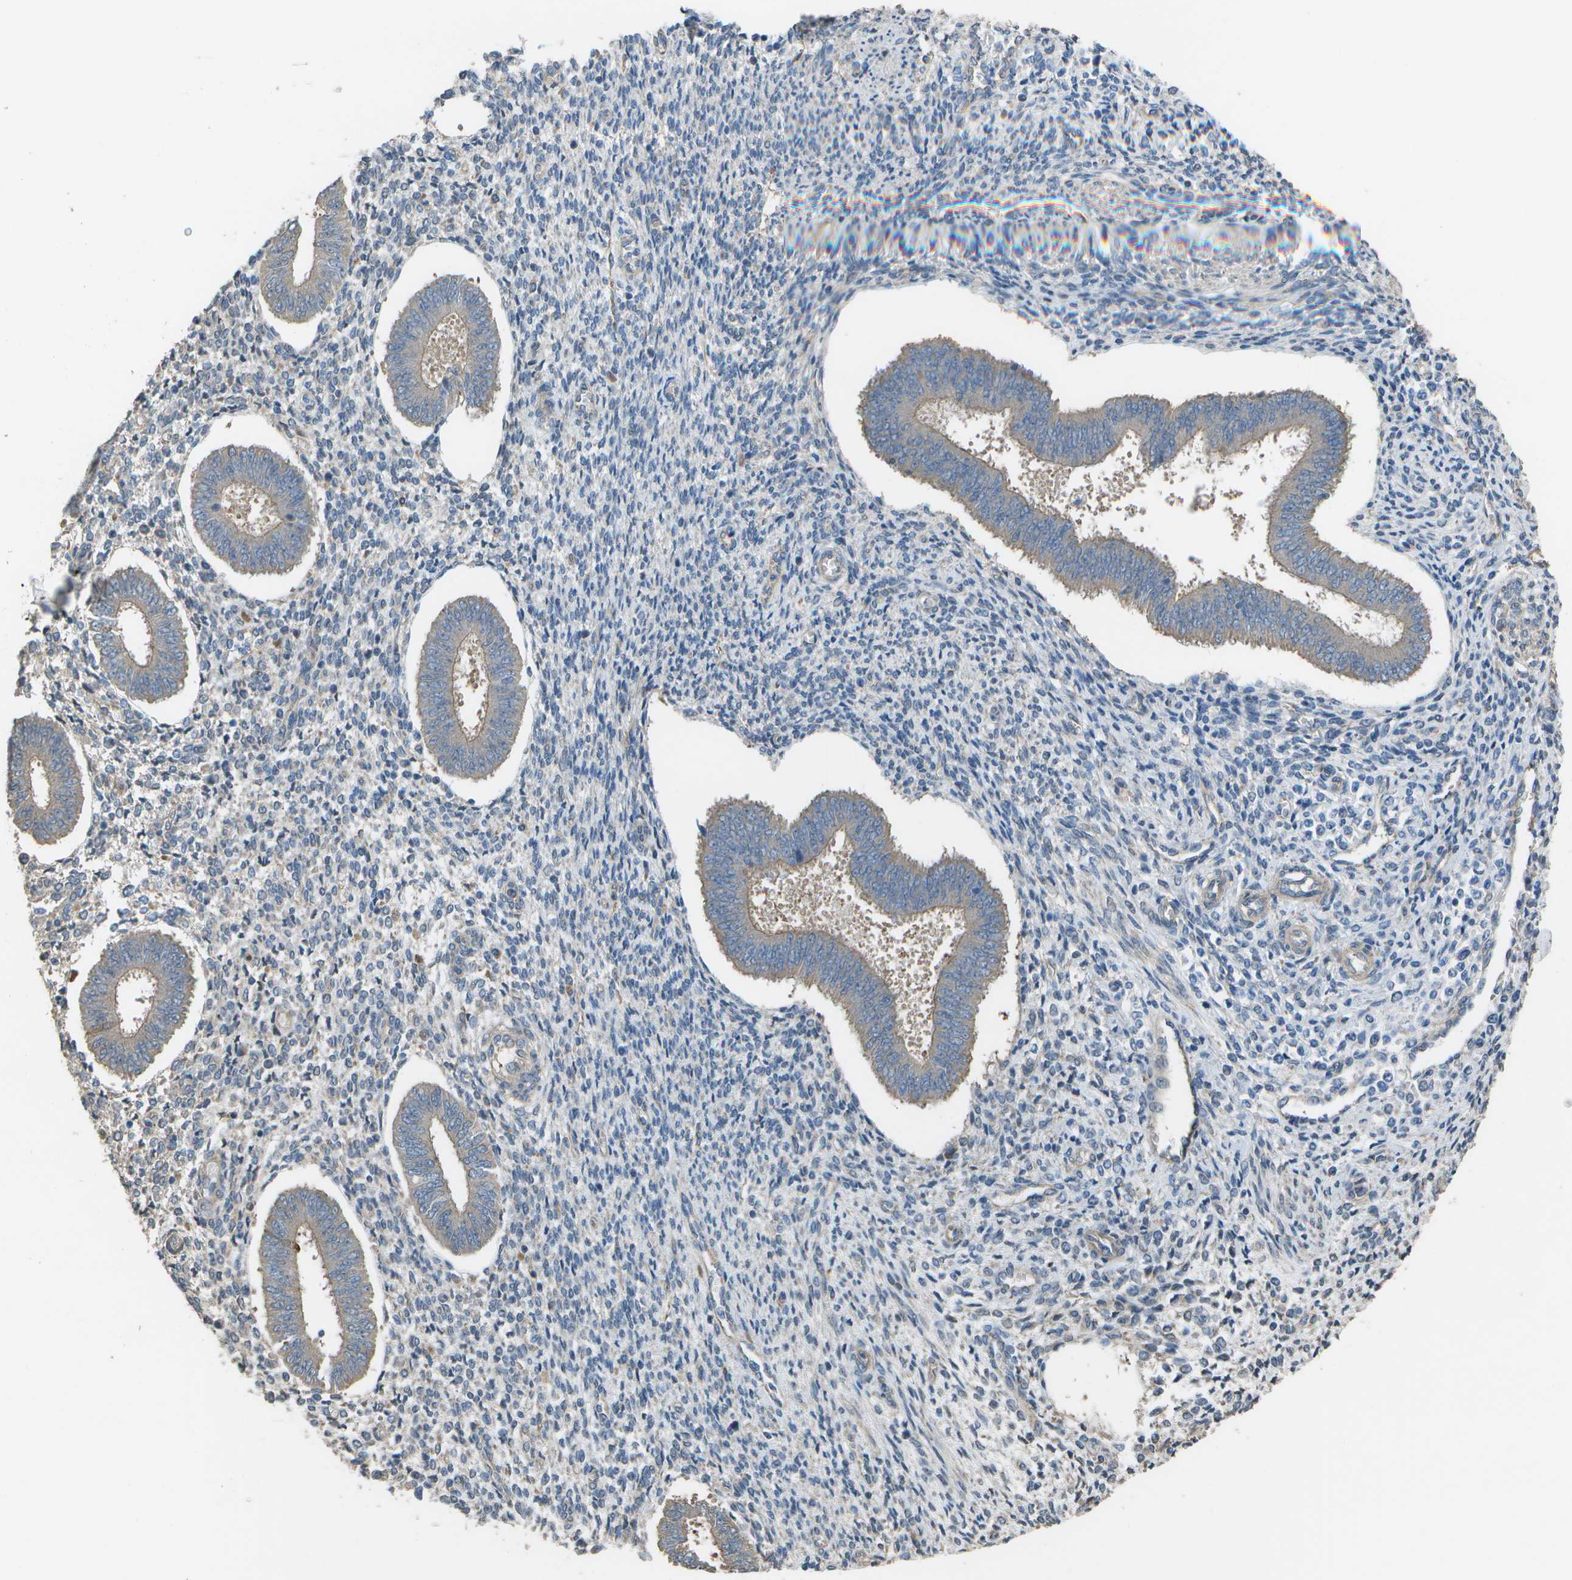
{"staining": {"intensity": "negative", "quantity": "none", "location": "none"}, "tissue": "endometrium", "cell_type": "Cells in endometrial stroma", "image_type": "normal", "snomed": [{"axis": "morphology", "description": "Normal tissue, NOS"}, {"axis": "topography", "description": "Endometrium"}], "caption": "Protein analysis of benign endometrium demonstrates no significant positivity in cells in endometrial stroma. (DAB (3,3'-diaminobenzidine) immunohistochemistry (IHC) with hematoxylin counter stain).", "gene": "CLNS1A", "patient": {"sex": "female", "age": 35}}